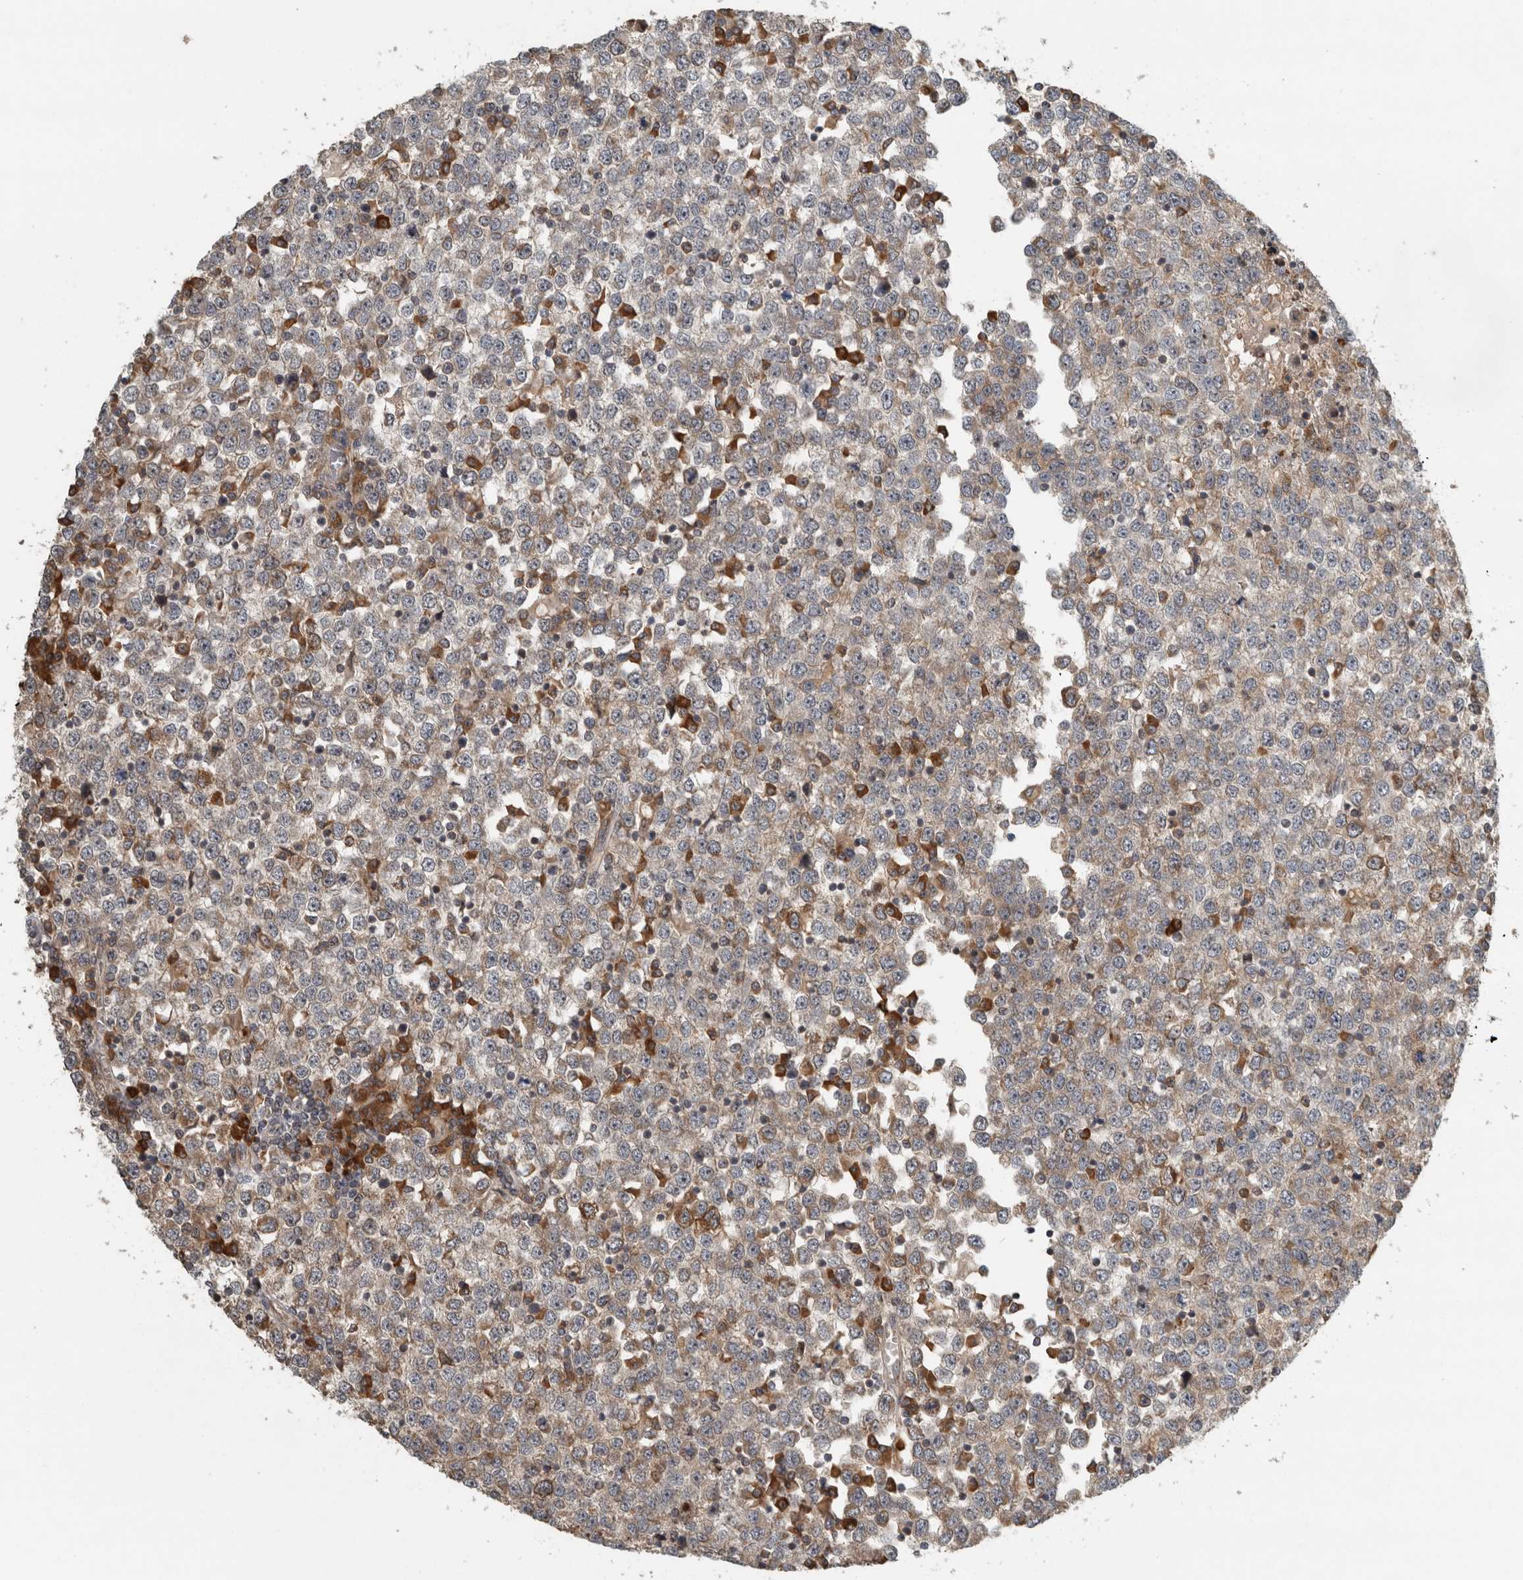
{"staining": {"intensity": "weak", "quantity": ">75%", "location": "cytoplasmic/membranous"}, "tissue": "testis cancer", "cell_type": "Tumor cells", "image_type": "cancer", "snomed": [{"axis": "morphology", "description": "Seminoma, NOS"}, {"axis": "topography", "description": "Testis"}], "caption": "This is a histology image of IHC staining of testis cancer, which shows weak expression in the cytoplasmic/membranous of tumor cells.", "gene": "GPR137B", "patient": {"sex": "male", "age": 65}}